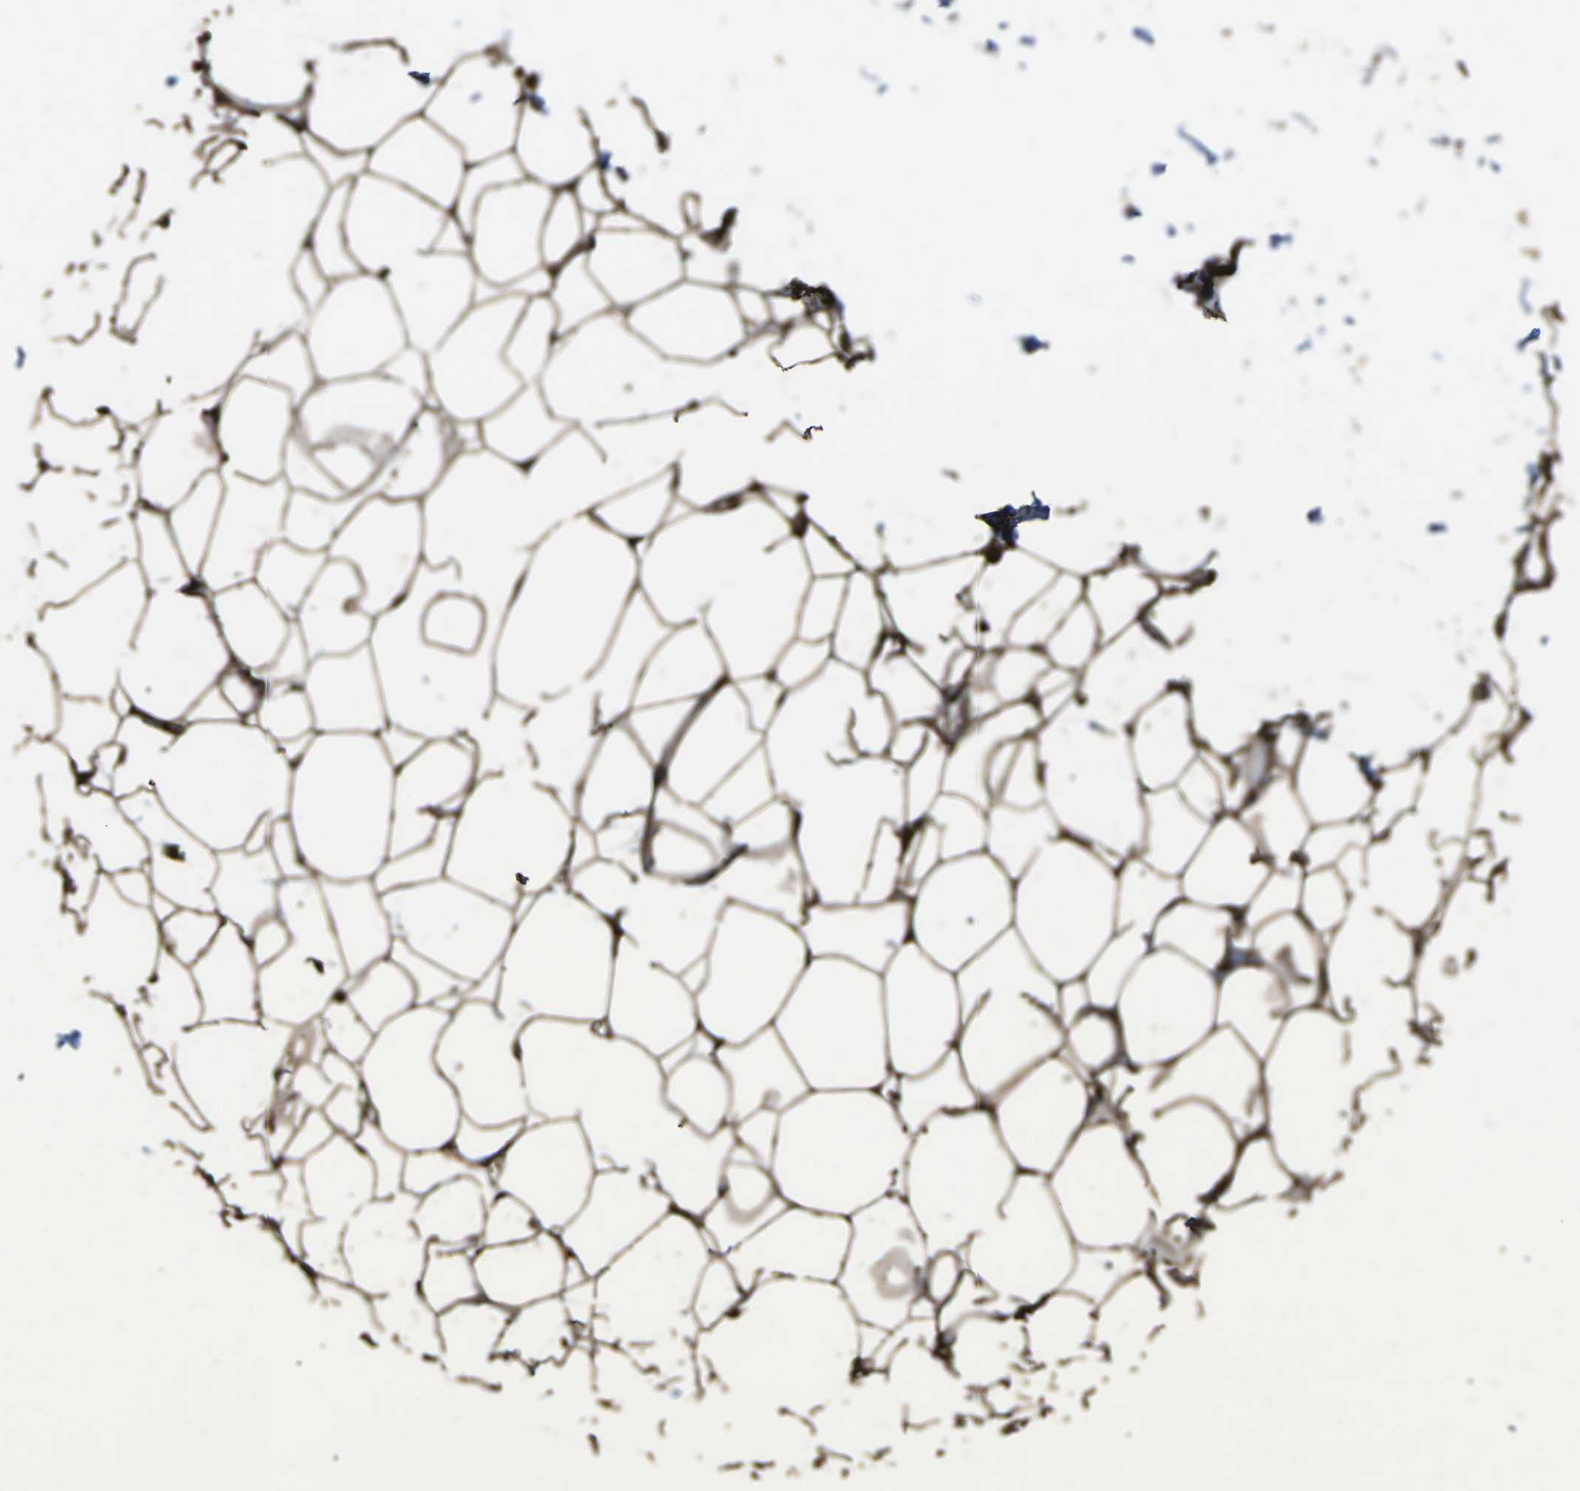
{"staining": {"intensity": "moderate", "quantity": ">75%", "location": "cytoplasmic/membranous"}, "tissue": "adipose tissue", "cell_type": "Adipocytes", "image_type": "normal", "snomed": [{"axis": "morphology", "description": "Normal tissue, NOS"}, {"axis": "topography", "description": "Breast"}, {"axis": "topography", "description": "Adipose tissue"}], "caption": "A medium amount of moderate cytoplasmic/membranous positivity is identified in approximately >75% of adipocytes in unremarkable adipose tissue. (DAB IHC, brown staining for protein, blue staining for nuclei).", "gene": "DHPS", "patient": {"sex": "female", "age": 25}}